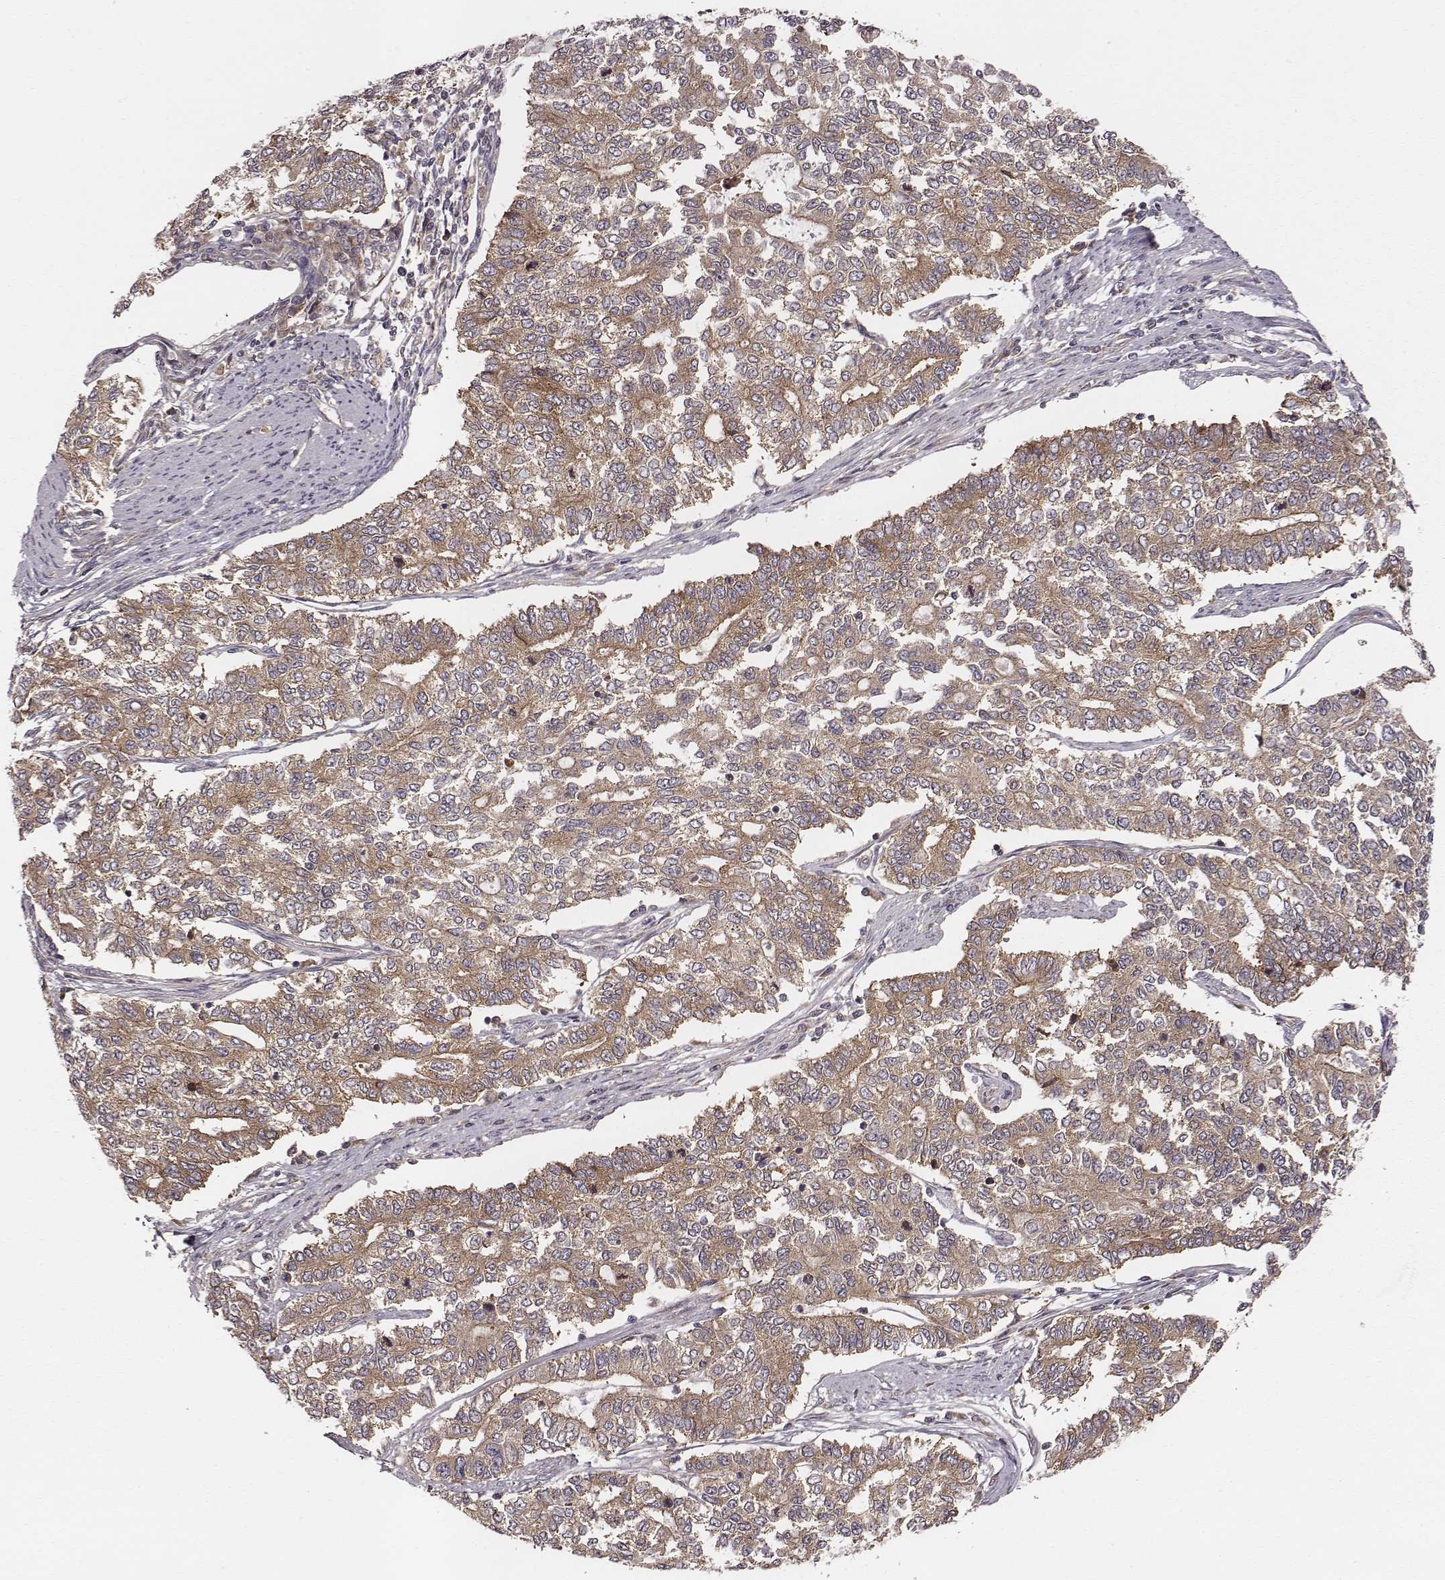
{"staining": {"intensity": "moderate", "quantity": ">75%", "location": "cytoplasmic/membranous"}, "tissue": "endometrial cancer", "cell_type": "Tumor cells", "image_type": "cancer", "snomed": [{"axis": "morphology", "description": "Adenocarcinoma, NOS"}, {"axis": "topography", "description": "Uterus"}], "caption": "Brown immunohistochemical staining in human endometrial adenocarcinoma displays moderate cytoplasmic/membranous staining in about >75% of tumor cells.", "gene": "VPS26A", "patient": {"sex": "female", "age": 59}}